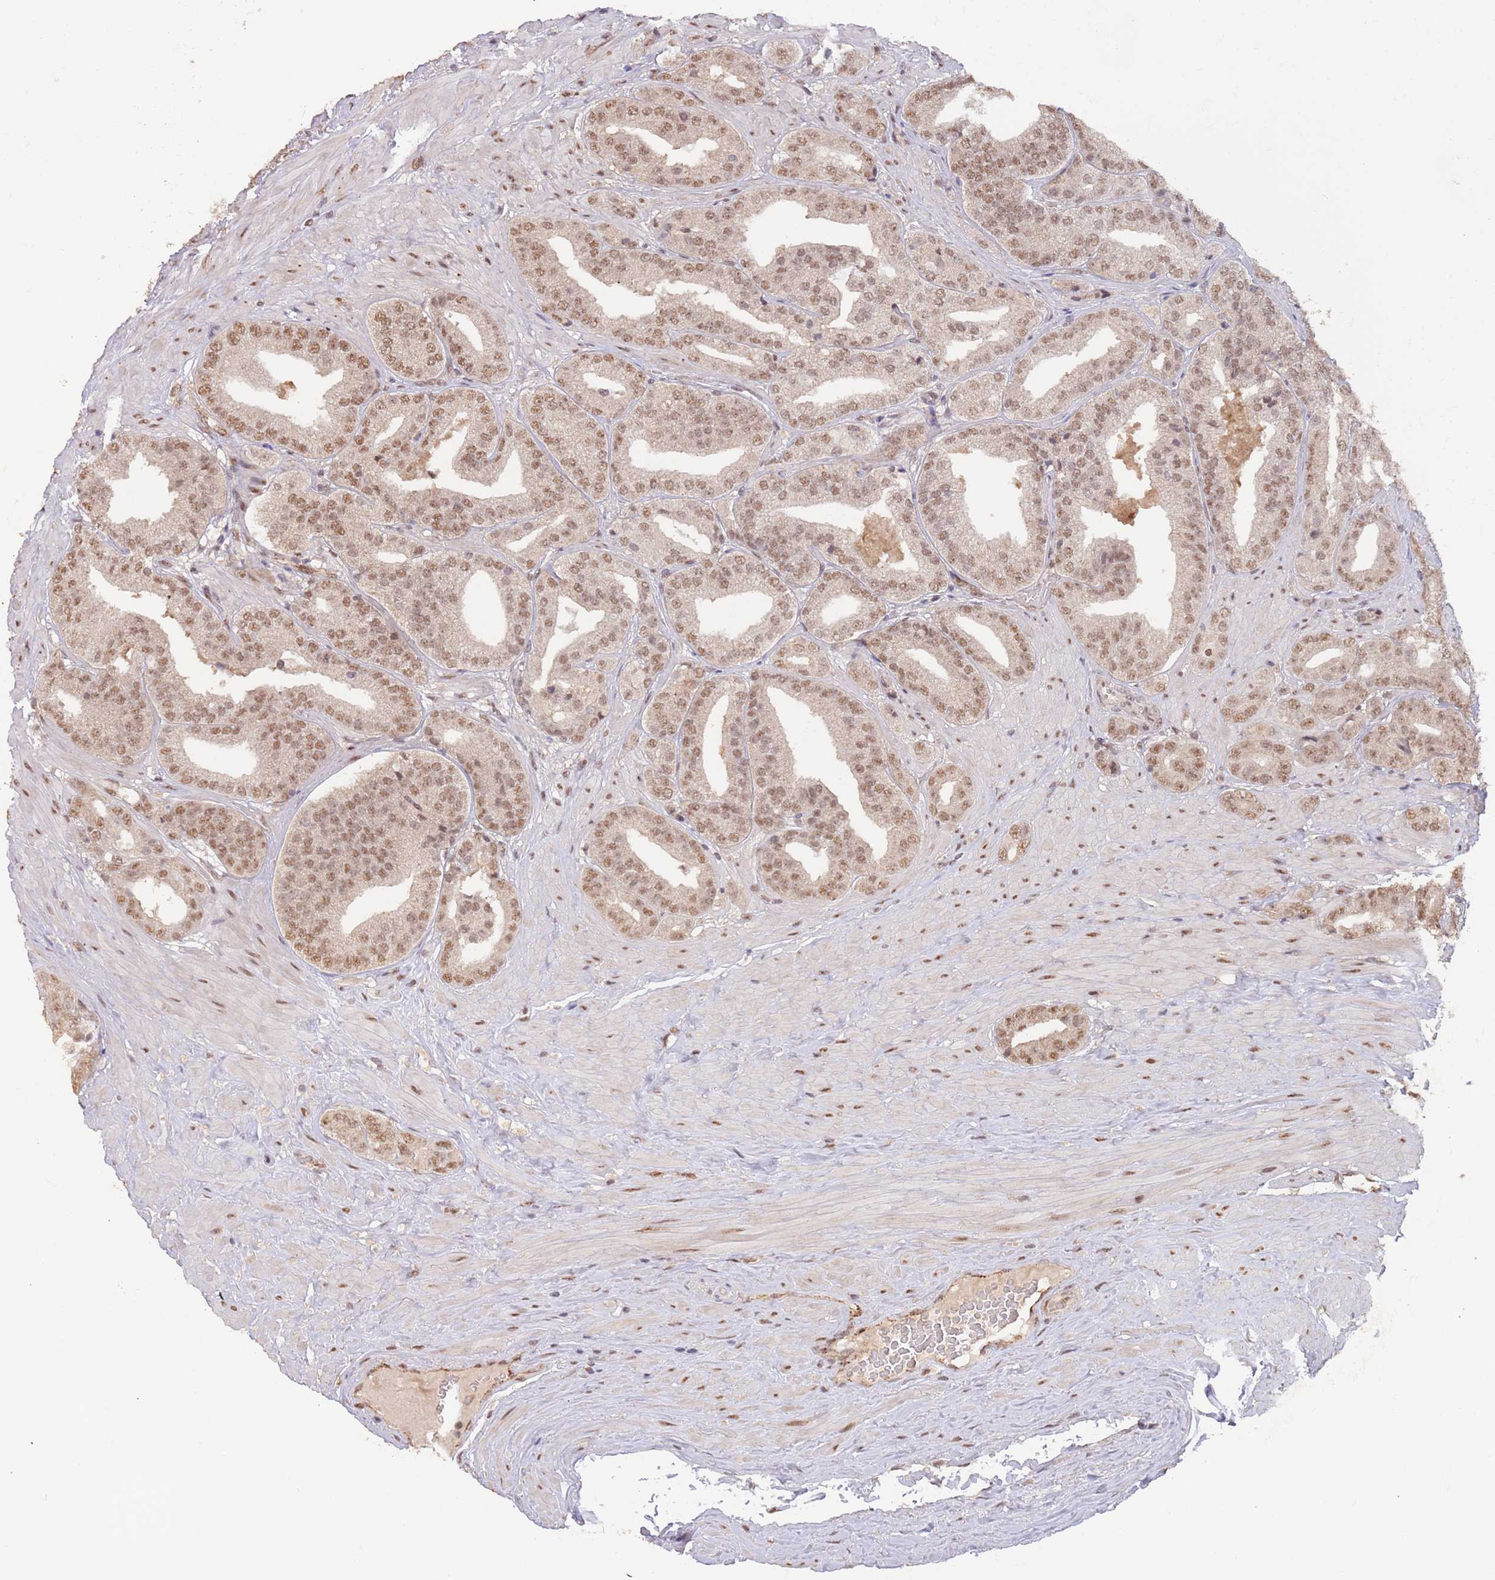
{"staining": {"intensity": "moderate", "quantity": ">75%", "location": "nuclear"}, "tissue": "prostate cancer", "cell_type": "Tumor cells", "image_type": "cancer", "snomed": [{"axis": "morphology", "description": "Adenocarcinoma, High grade"}, {"axis": "topography", "description": "Prostate"}], "caption": "This histopathology image exhibits prostate high-grade adenocarcinoma stained with immunohistochemistry to label a protein in brown. The nuclear of tumor cells show moderate positivity for the protein. Nuclei are counter-stained blue.", "gene": "RFXANK", "patient": {"sex": "male", "age": 63}}